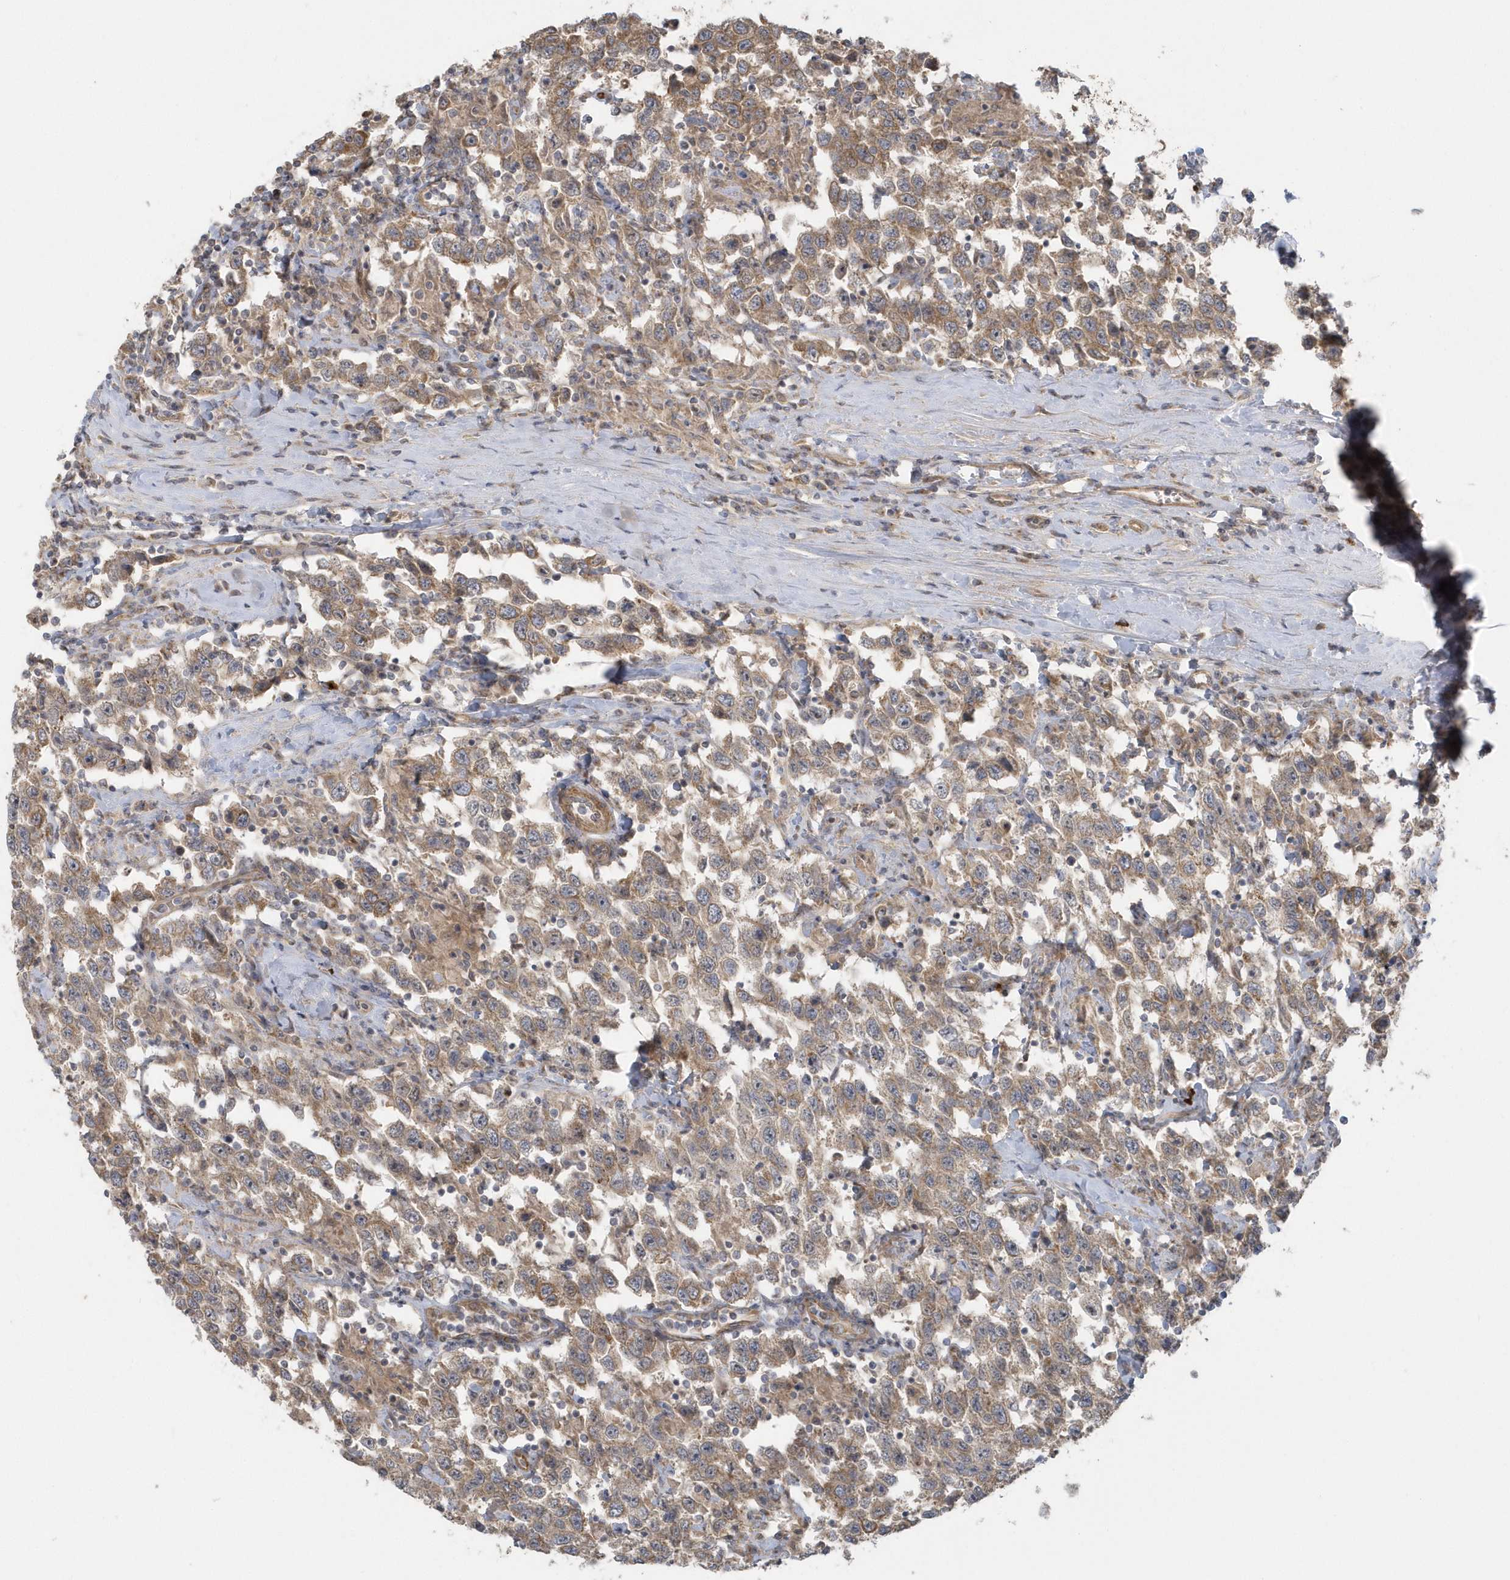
{"staining": {"intensity": "moderate", "quantity": ">75%", "location": "cytoplasmic/membranous"}, "tissue": "testis cancer", "cell_type": "Tumor cells", "image_type": "cancer", "snomed": [{"axis": "morphology", "description": "Seminoma, NOS"}, {"axis": "topography", "description": "Testis"}], "caption": "The histopathology image reveals a brown stain indicating the presence of a protein in the cytoplasmic/membranous of tumor cells in testis cancer (seminoma). Immunohistochemistry (ihc) stains the protein in brown and the nuclei are stained blue.", "gene": "ACTR1A", "patient": {"sex": "male", "age": 41}}